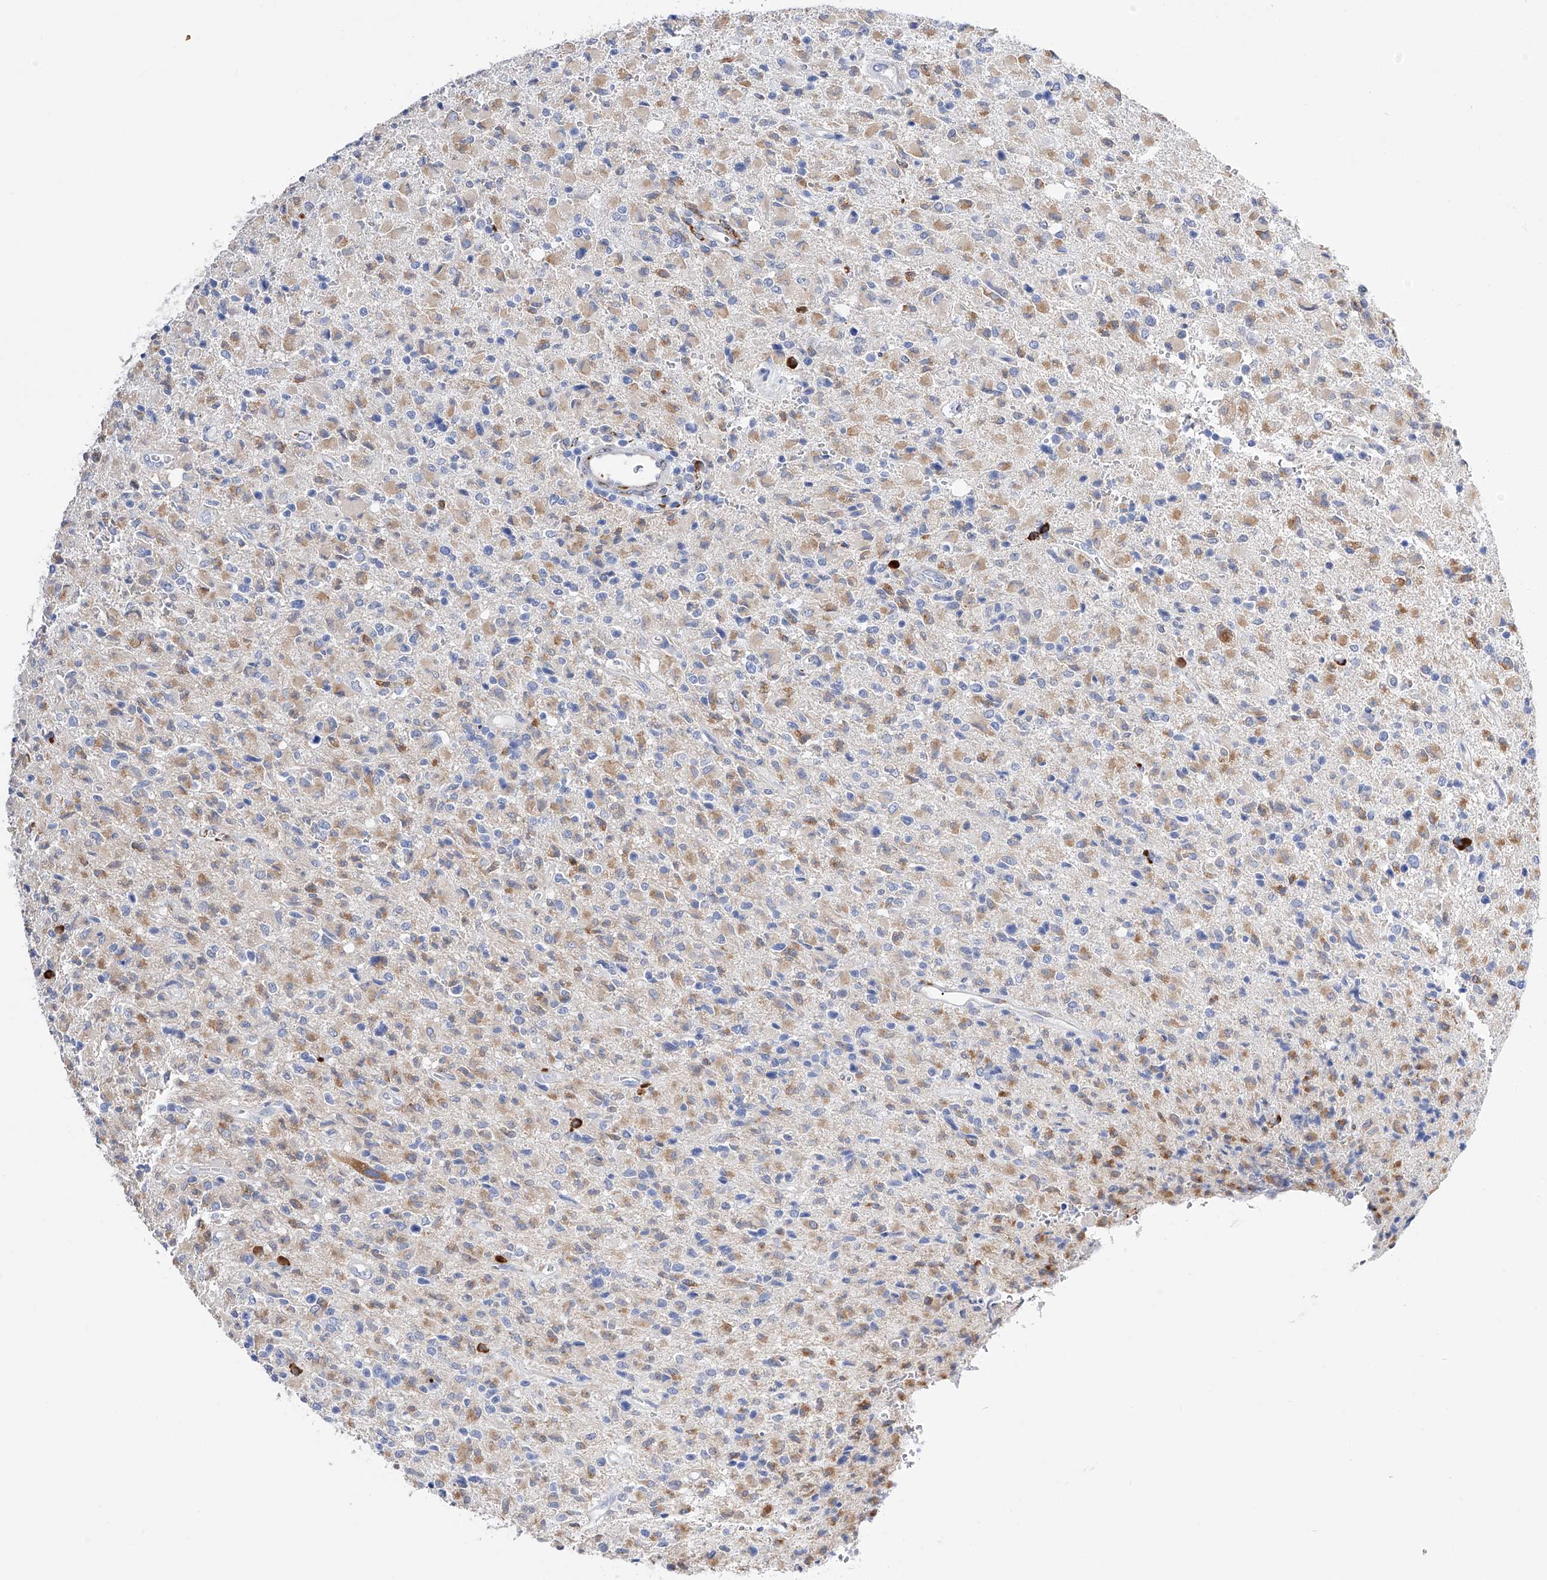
{"staining": {"intensity": "weak", "quantity": "25%-75%", "location": "cytoplasmic/membranous"}, "tissue": "glioma", "cell_type": "Tumor cells", "image_type": "cancer", "snomed": [{"axis": "morphology", "description": "Glioma, malignant, High grade"}, {"axis": "topography", "description": "Brain"}], "caption": "High-magnification brightfield microscopy of glioma stained with DAB (3,3'-diaminobenzidine) (brown) and counterstained with hematoxylin (blue). tumor cells exhibit weak cytoplasmic/membranous staining is appreciated in about25%-75% of cells.", "gene": "PDIA5", "patient": {"sex": "female", "age": 57}}